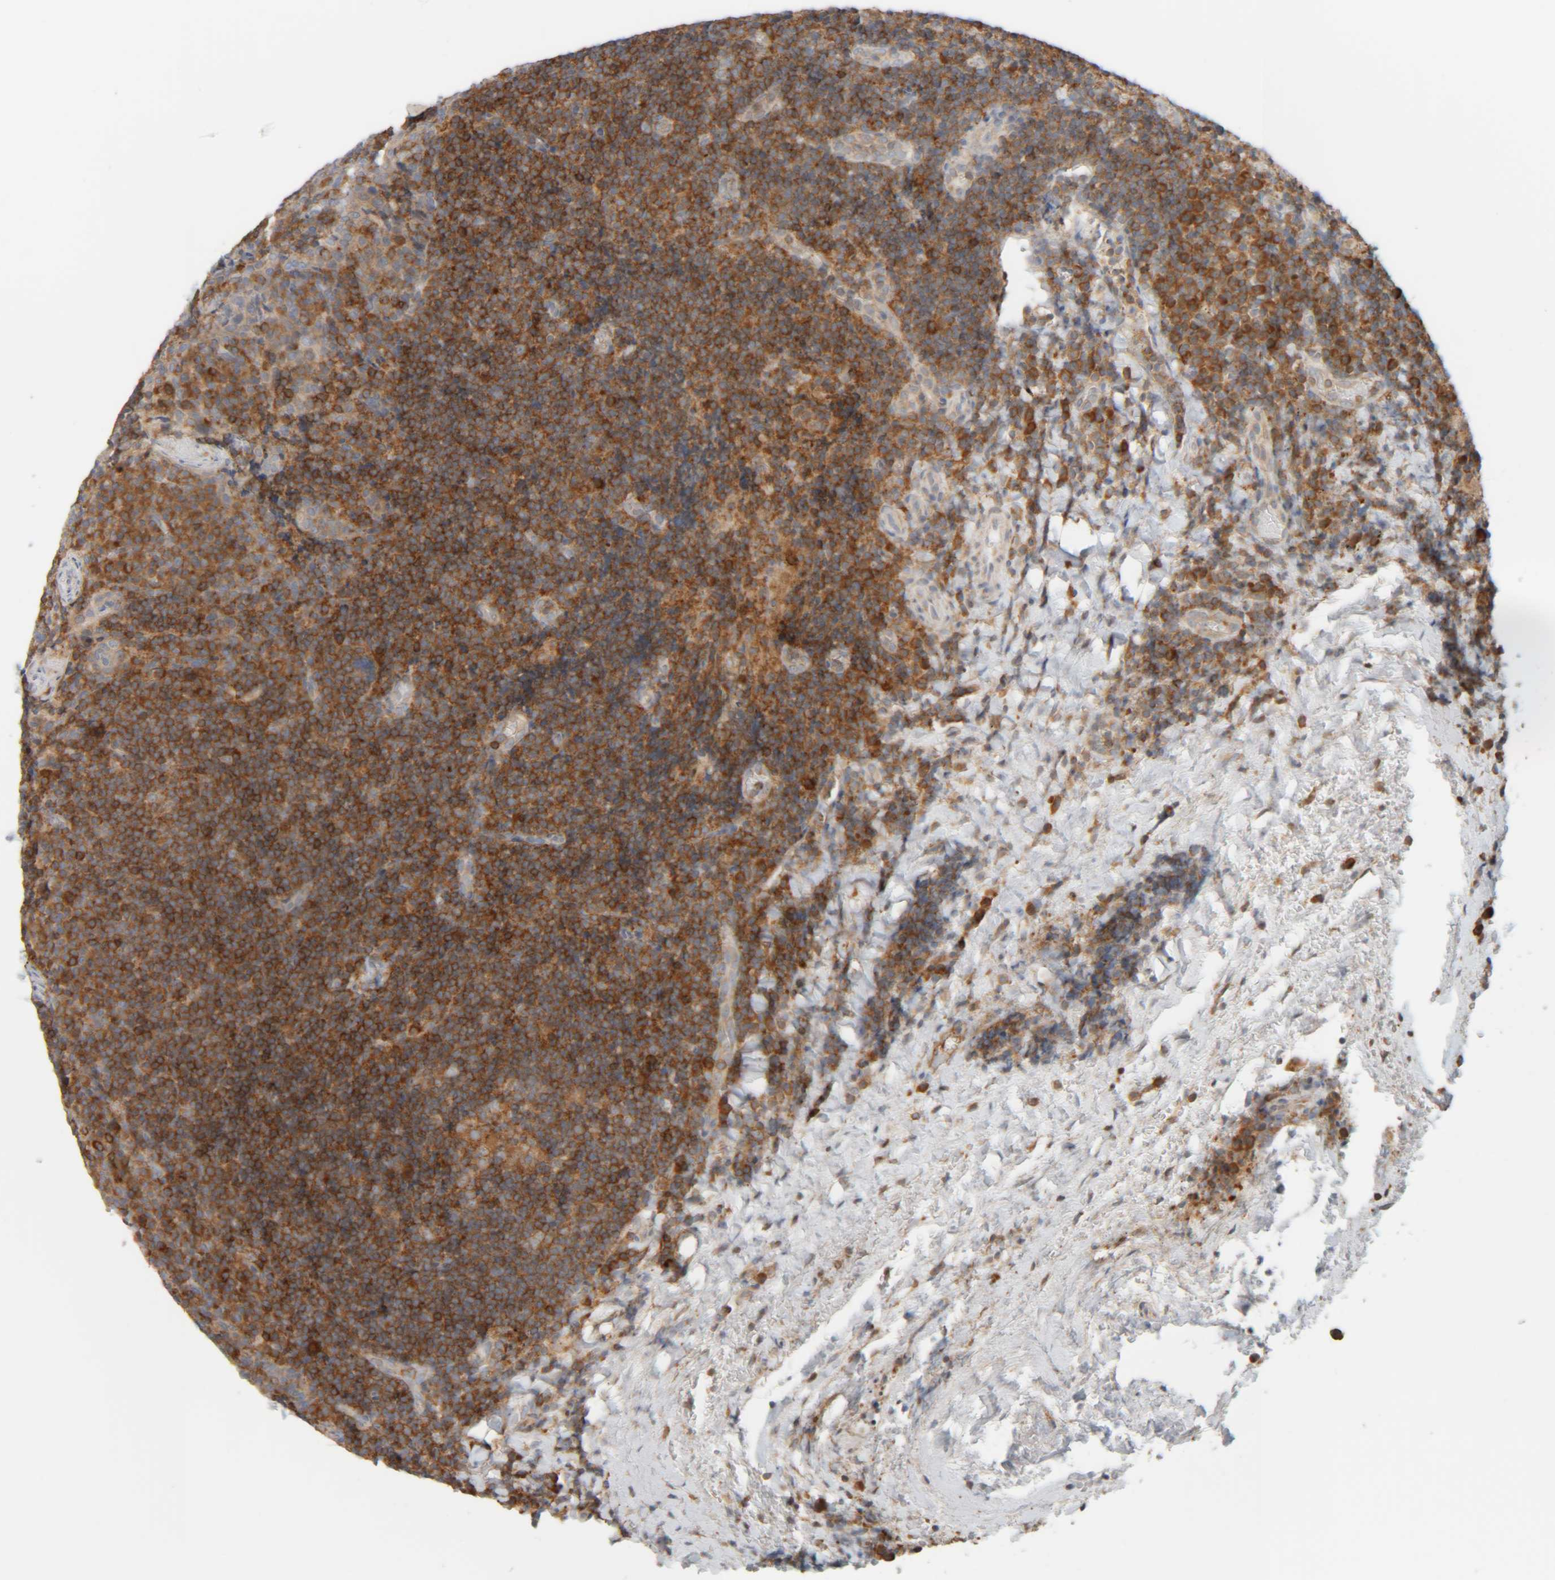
{"staining": {"intensity": "strong", "quantity": ">75%", "location": "cytoplasmic/membranous"}, "tissue": "lymphoma", "cell_type": "Tumor cells", "image_type": "cancer", "snomed": [{"axis": "morphology", "description": "Malignant lymphoma, non-Hodgkin's type, High grade"}, {"axis": "topography", "description": "Tonsil"}], "caption": "There is high levels of strong cytoplasmic/membranous staining in tumor cells of high-grade malignant lymphoma, non-Hodgkin's type, as demonstrated by immunohistochemical staining (brown color).", "gene": "CCDC57", "patient": {"sex": "female", "age": 36}}